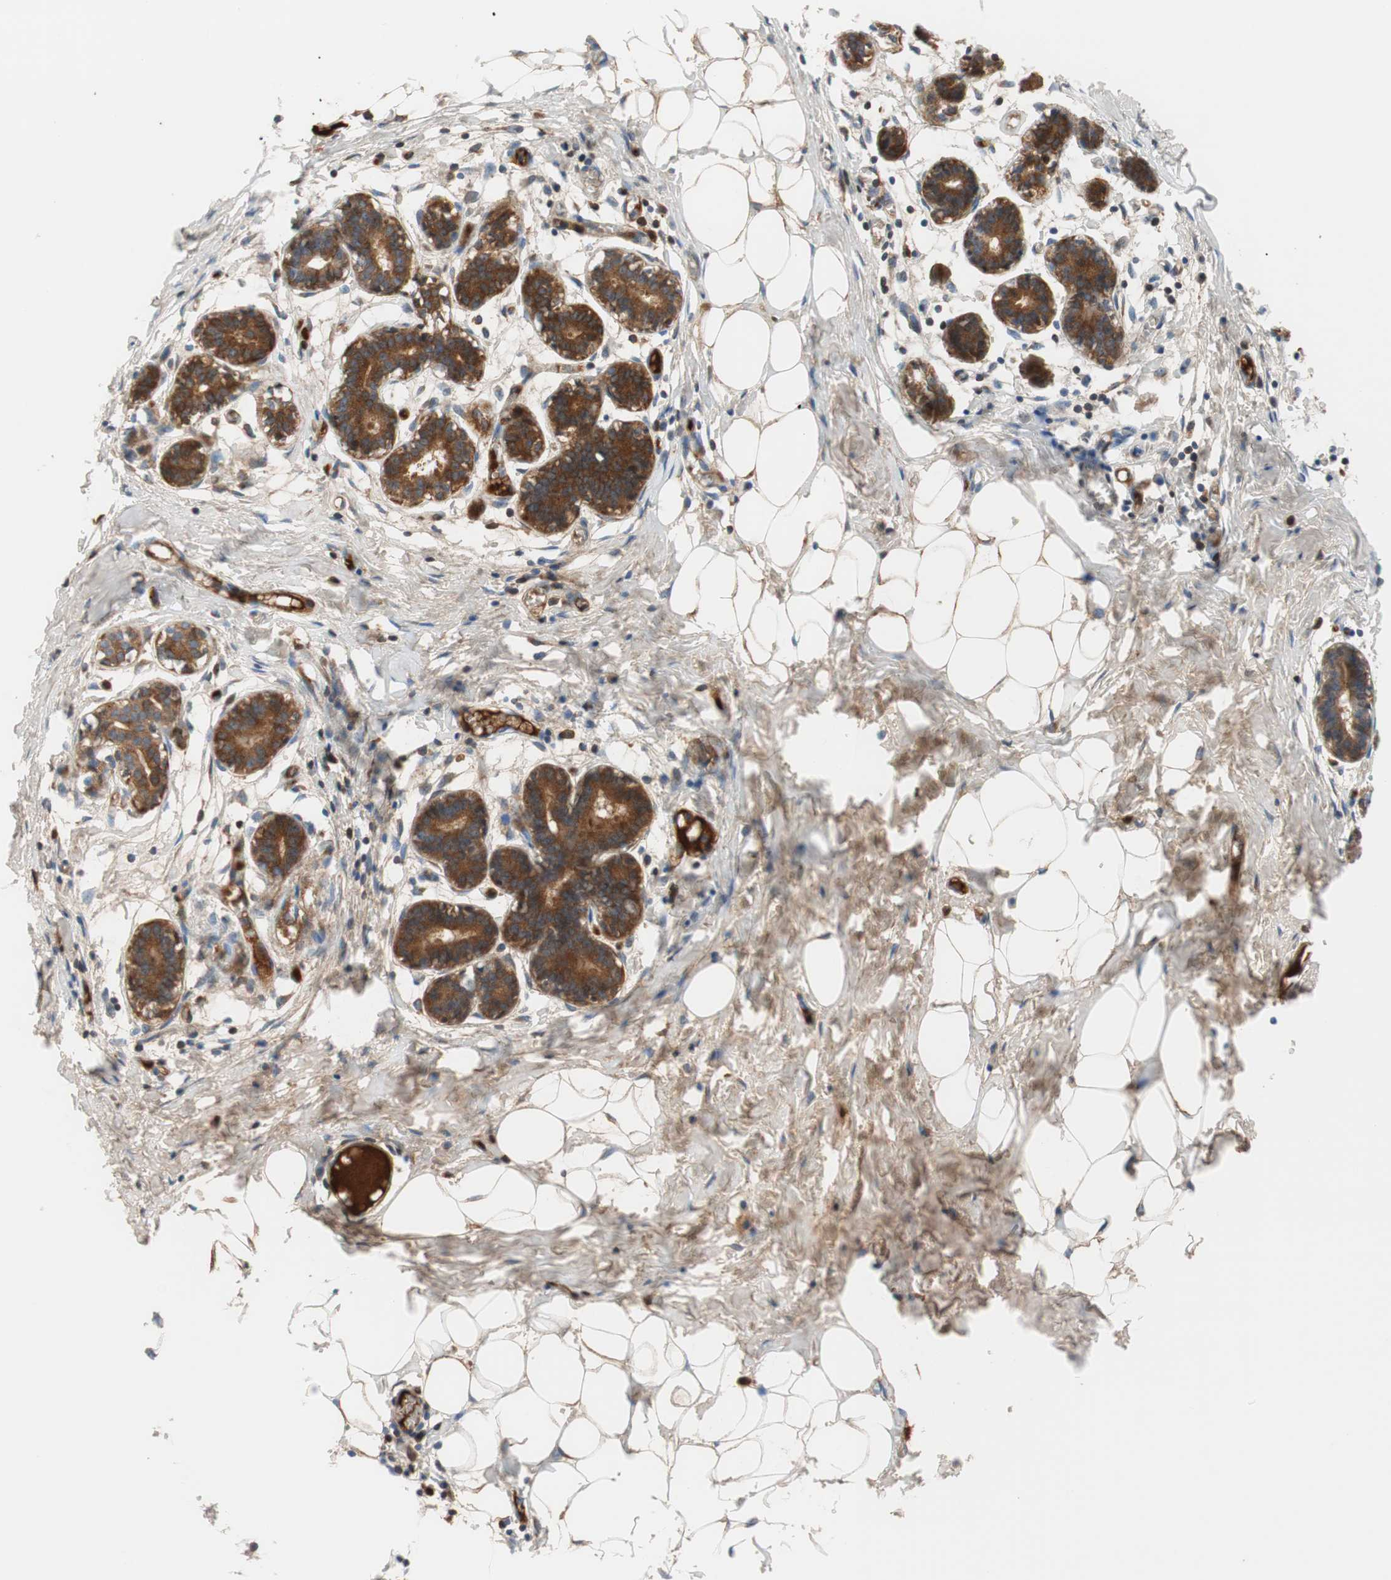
{"staining": {"intensity": "weak", "quantity": "25%-75%", "location": "cytoplasmic/membranous"}, "tissue": "breast", "cell_type": "Adipocytes", "image_type": "normal", "snomed": [{"axis": "morphology", "description": "Normal tissue, NOS"}, {"axis": "topography", "description": "Breast"}], "caption": "This photomicrograph displays immunohistochemistry (IHC) staining of normal breast, with low weak cytoplasmic/membranous expression in approximately 25%-75% of adipocytes.", "gene": "RBP4", "patient": {"sex": "female", "age": 27}}